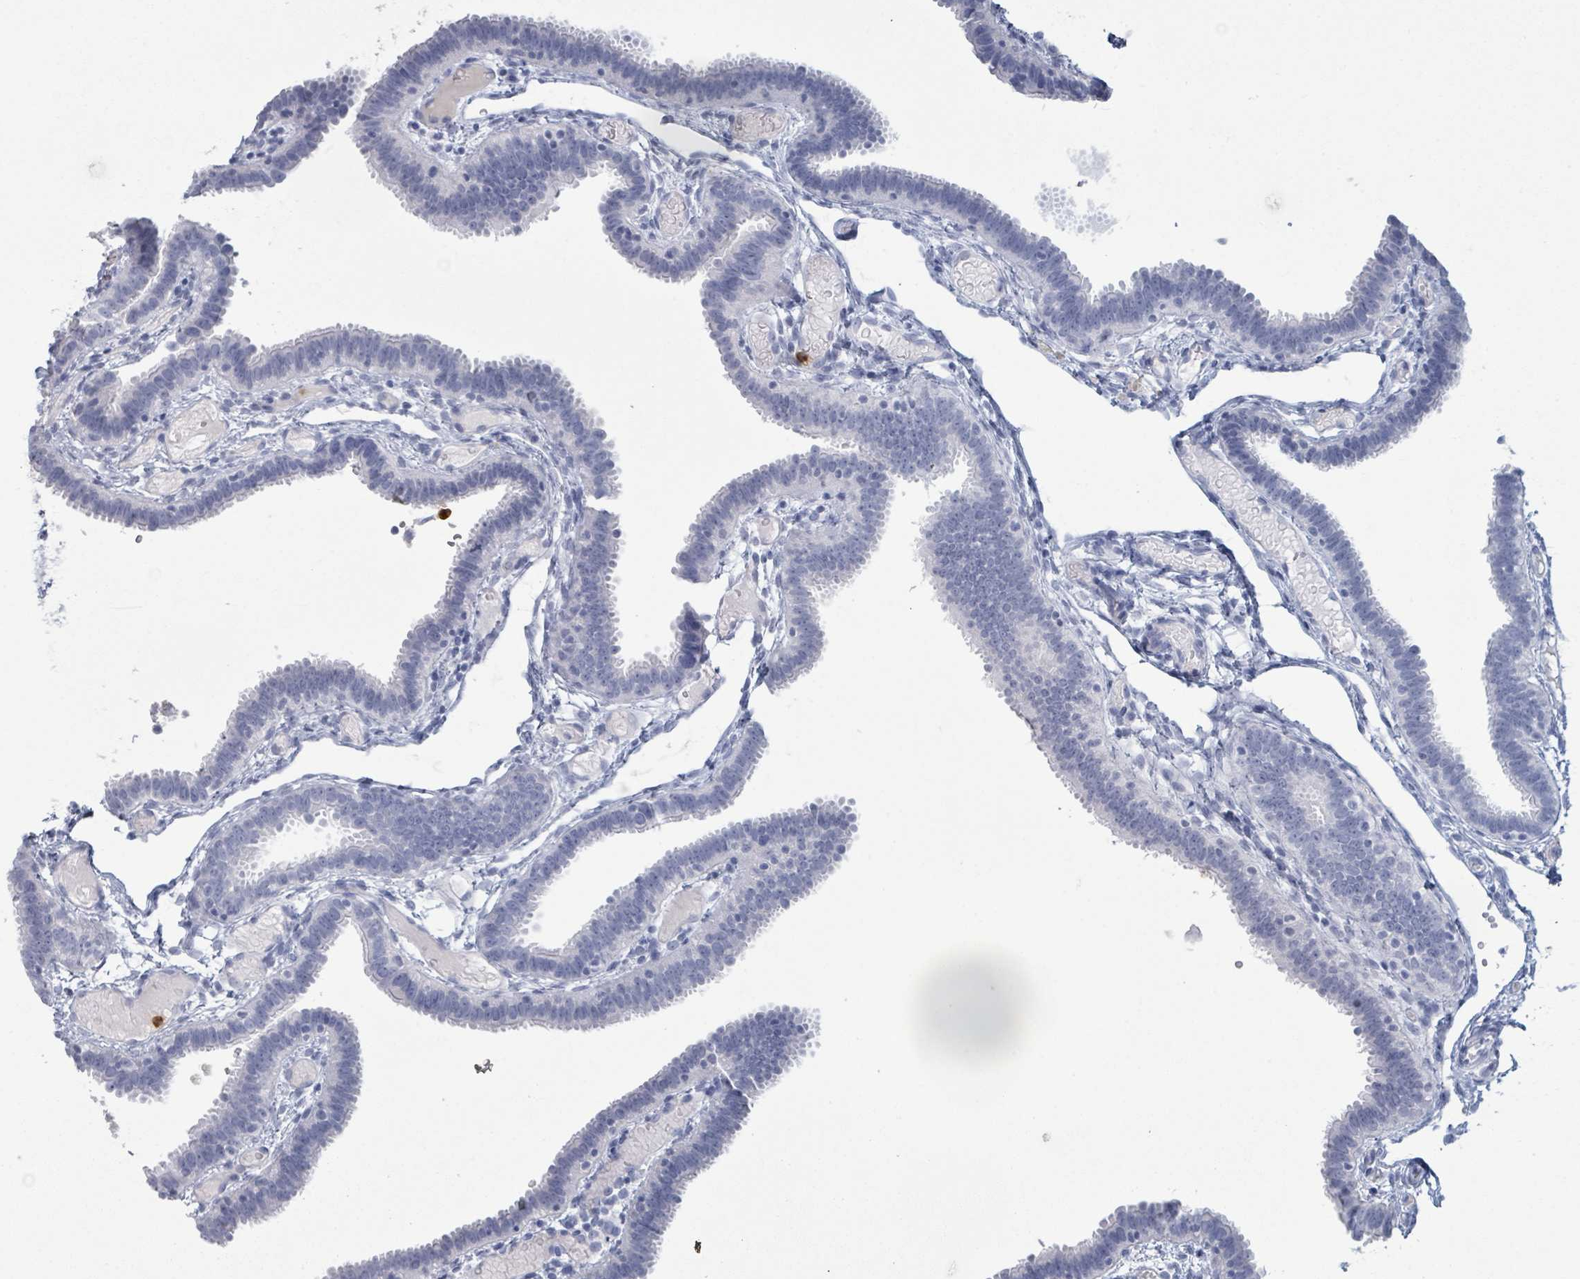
{"staining": {"intensity": "negative", "quantity": "none", "location": "none"}, "tissue": "fallopian tube", "cell_type": "Glandular cells", "image_type": "normal", "snomed": [{"axis": "morphology", "description": "Normal tissue, NOS"}, {"axis": "topography", "description": "Fallopian tube"}], "caption": "This is a micrograph of IHC staining of unremarkable fallopian tube, which shows no staining in glandular cells.", "gene": "DEFA4", "patient": {"sex": "female", "age": 37}}